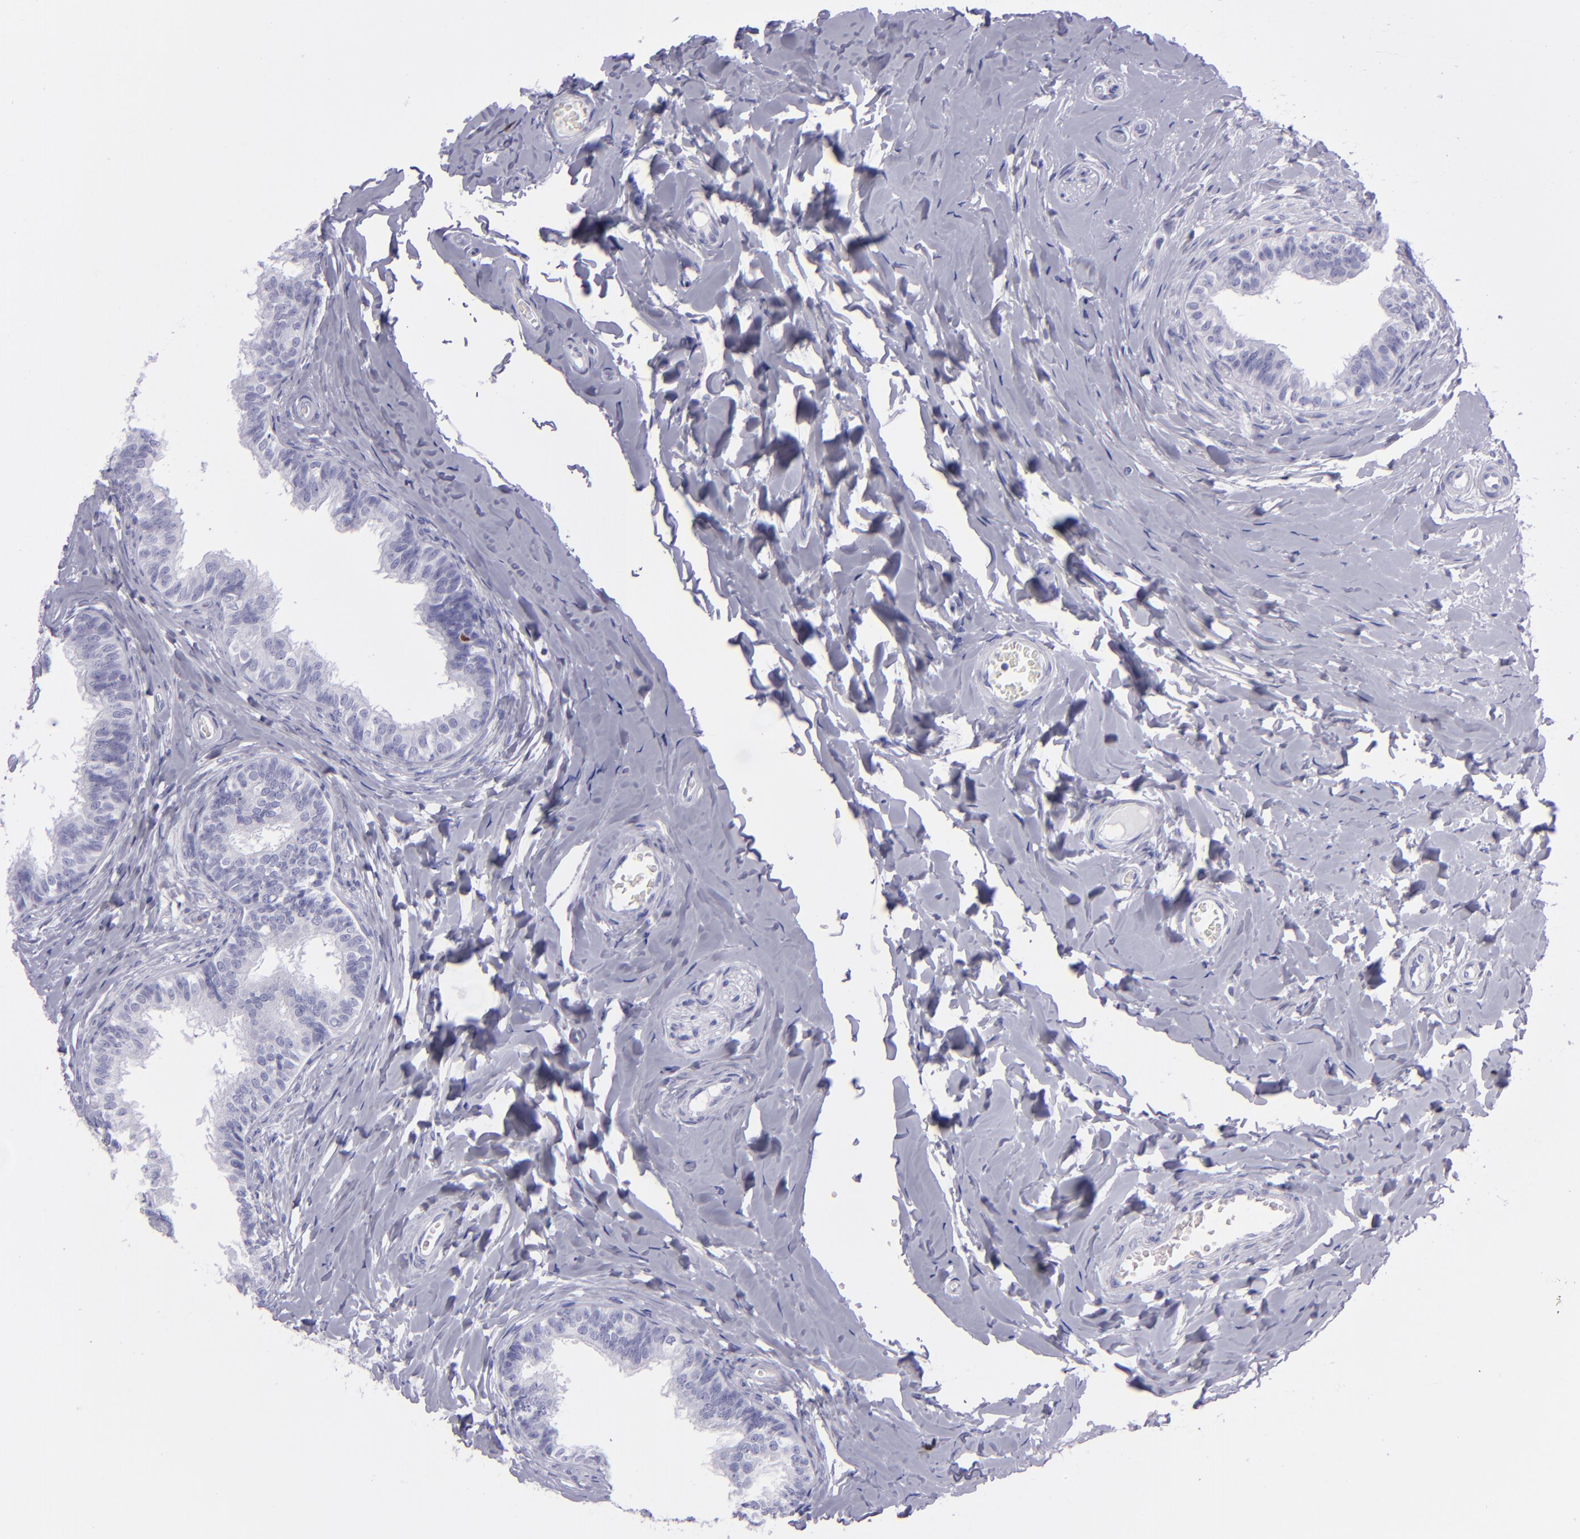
{"staining": {"intensity": "negative", "quantity": "none", "location": "none"}, "tissue": "epididymis", "cell_type": "Glandular cells", "image_type": "normal", "snomed": [{"axis": "morphology", "description": "Normal tissue, NOS"}, {"axis": "topography", "description": "Soft tissue"}, {"axis": "topography", "description": "Epididymis"}], "caption": "Immunohistochemistry of benign human epididymis demonstrates no staining in glandular cells. The staining is performed using DAB brown chromogen with nuclei counter-stained in using hematoxylin.", "gene": "TOP2A", "patient": {"sex": "male", "age": 26}}